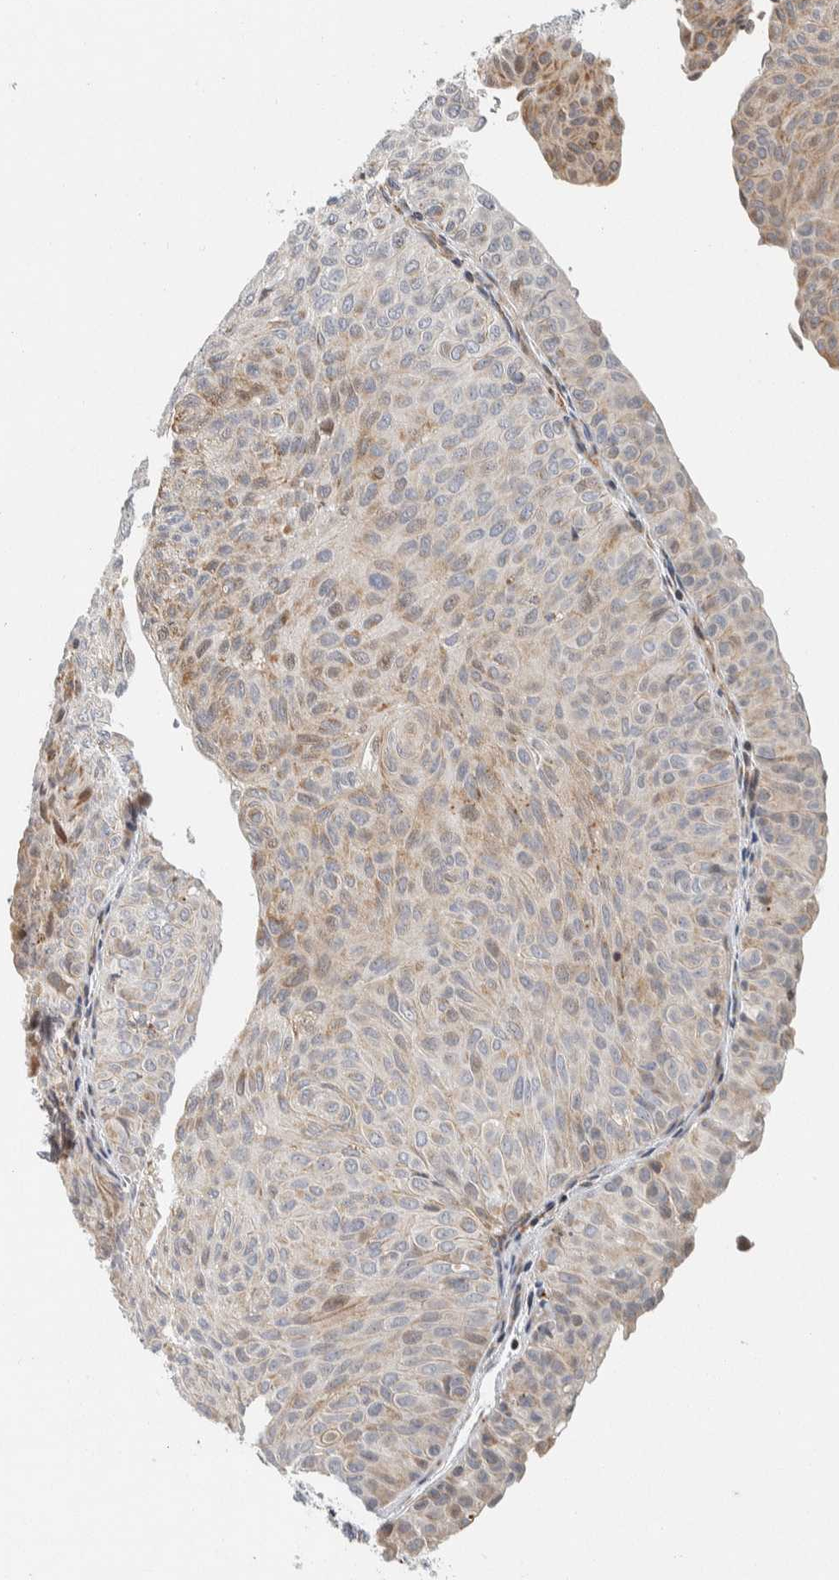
{"staining": {"intensity": "moderate", "quantity": "25%-75%", "location": "cytoplasmic/membranous"}, "tissue": "urothelial cancer", "cell_type": "Tumor cells", "image_type": "cancer", "snomed": [{"axis": "morphology", "description": "Urothelial carcinoma, Low grade"}, {"axis": "topography", "description": "Urinary bladder"}], "caption": "Human urothelial cancer stained with a protein marker reveals moderate staining in tumor cells.", "gene": "AFP", "patient": {"sex": "male", "age": 78}}